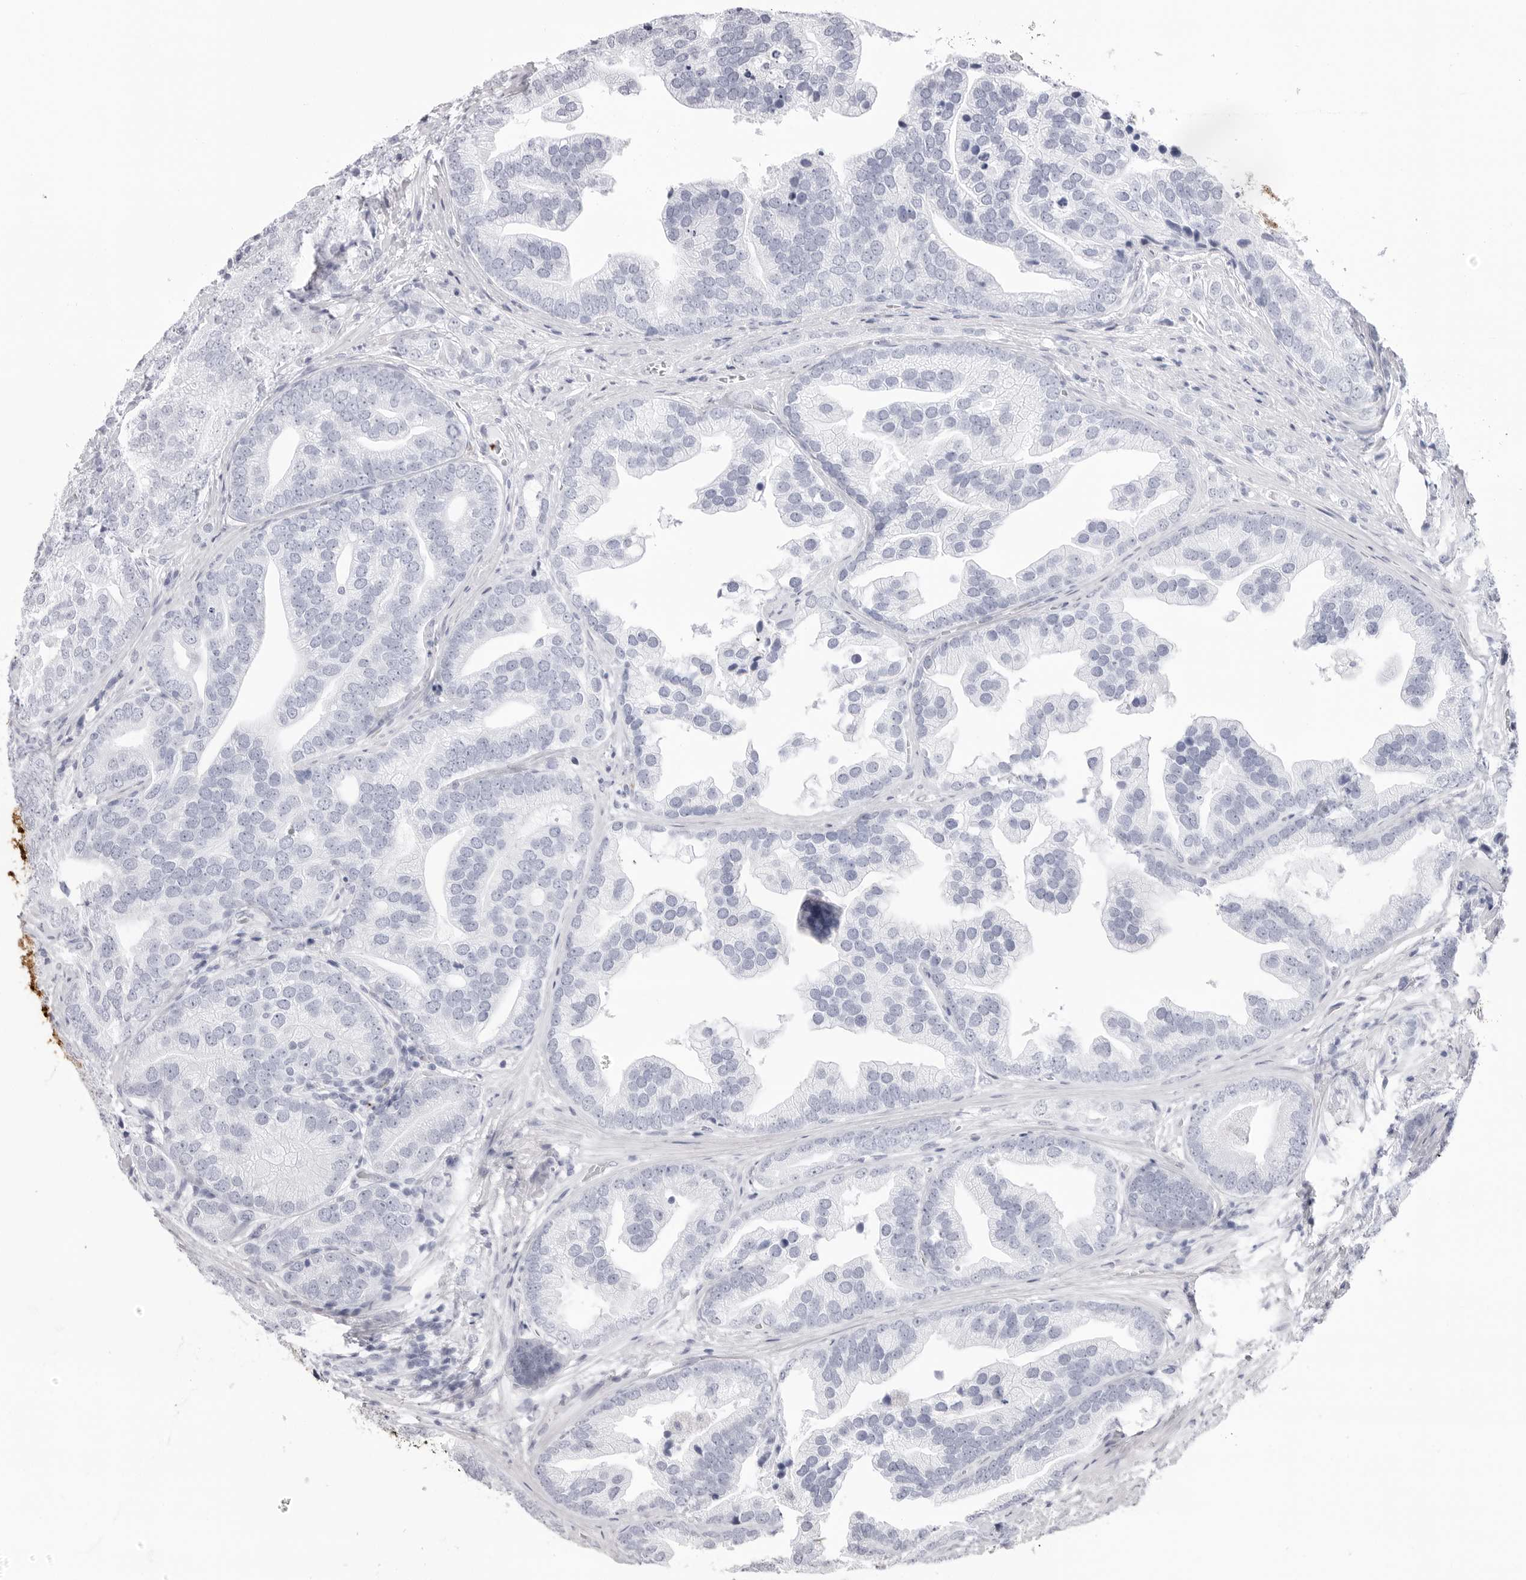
{"staining": {"intensity": "negative", "quantity": "none", "location": "none"}, "tissue": "prostate cancer", "cell_type": "Tumor cells", "image_type": "cancer", "snomed": [{"axis": "morphology", "description": "Adenocarcinoma, High grade"}, {"axis": "topography", "description": "Prostate"}], "caption": "An image of prostate adenocarcinoma (high-grade) stained for a protein shows no brown staining in tumor cells. (DAB (3,3'-diaminobenzidine) immunohistochemistry (IHC) with hematoxylin counter stain).", "gene": "CST2", "patient": {"sex": "male", "age": 57}}